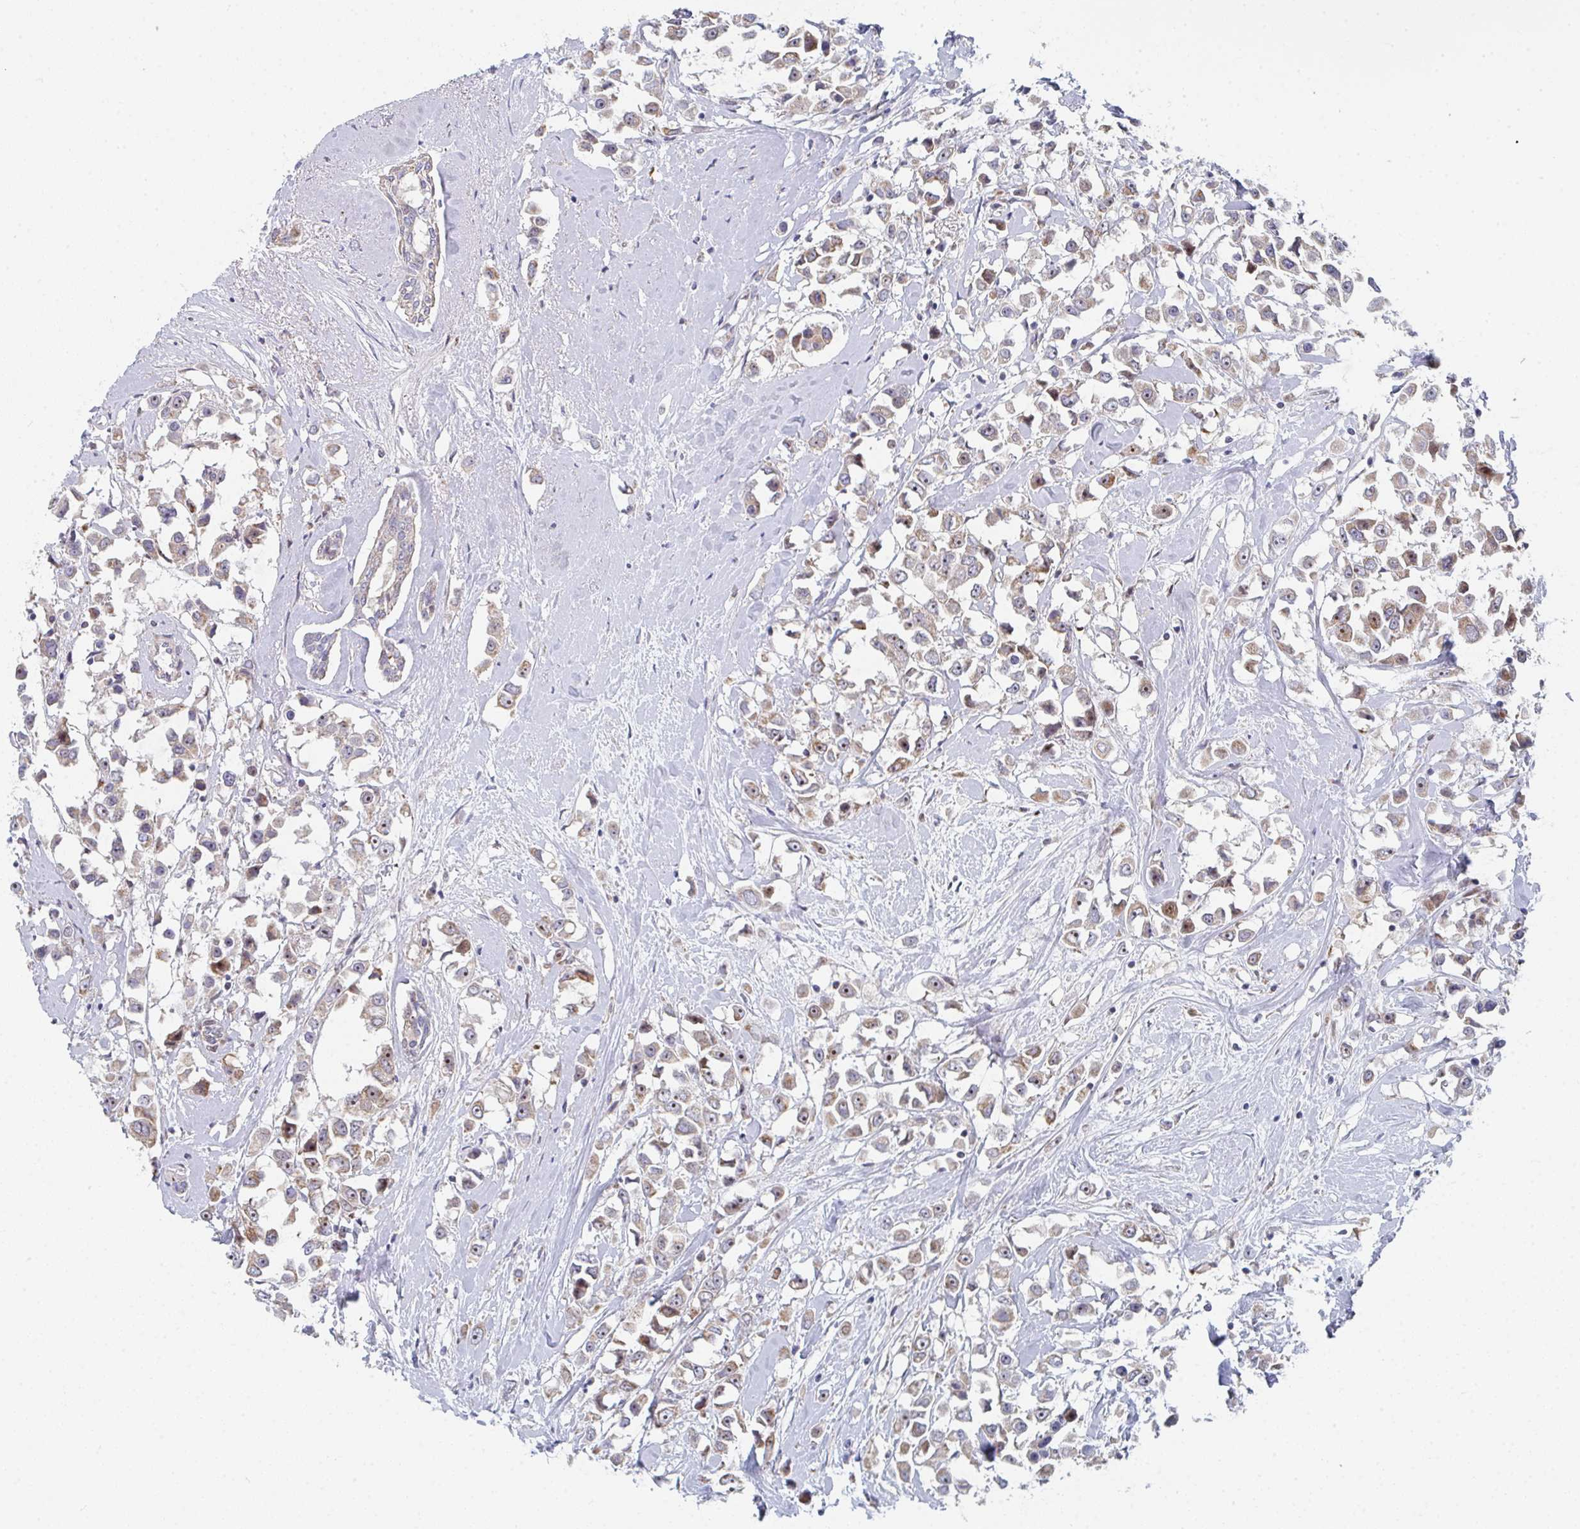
{"staining": {"intensity": "moderate", "quantity": ">75%", "location": "cytoplasmic/membranous,nuclear"}, "tissue": "breast cancer", "cell_type": "Tumor cells", "image_type": "cancer", "snomed": [{"axis": "morphology", "description": "Duct carcinoma"}, {"axis": "topography", "description": "Breast"}], "caption": "Breast infiltrating ductal carcinoma stained for a protein (brown) exhibits moderate cytoplasmic/membranous and nuclear positive positivity in about >75% of tumor cells.", "gene": "ZNF644", "patient": {"sex": "female", "age": 61}}